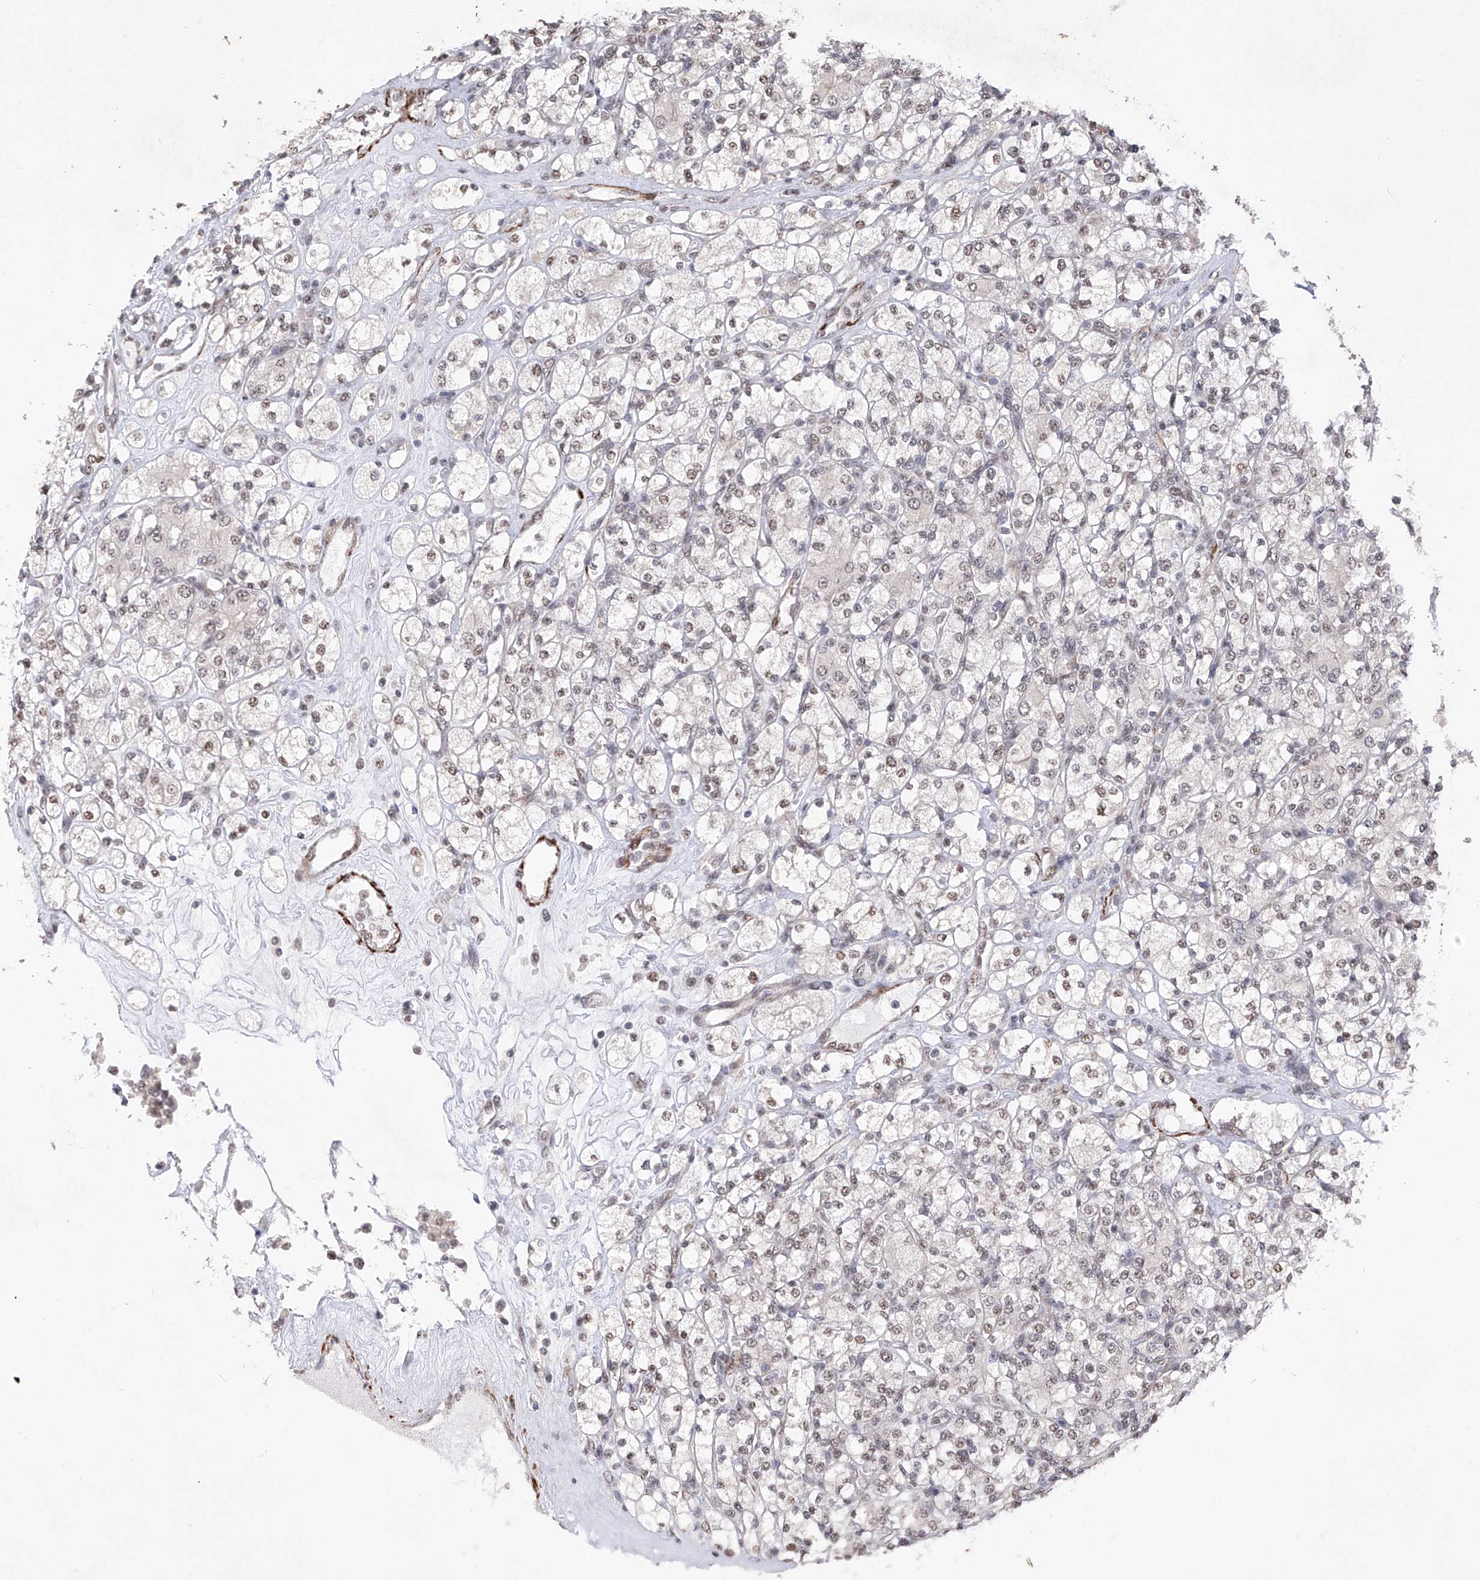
{"staining": {"intensity": "weak", "quantity": "<25%", "location": "nuclear"}, "tissue": "renal cancer", "cell_type": "Tumor cells", "image_type": "cancer", "snomed": [{"axis": "morphology", "description": "Adenocarcinoma, NOS"}, {"axis": "topography", "description": "Kidney"}], "caption": "This is an IHC histopathology image of renal cancer (adenocarcinoma). There is no staining in tumor cells.", "gene": "NFATC4", "patient": {"sex": "male", "age": 77}}